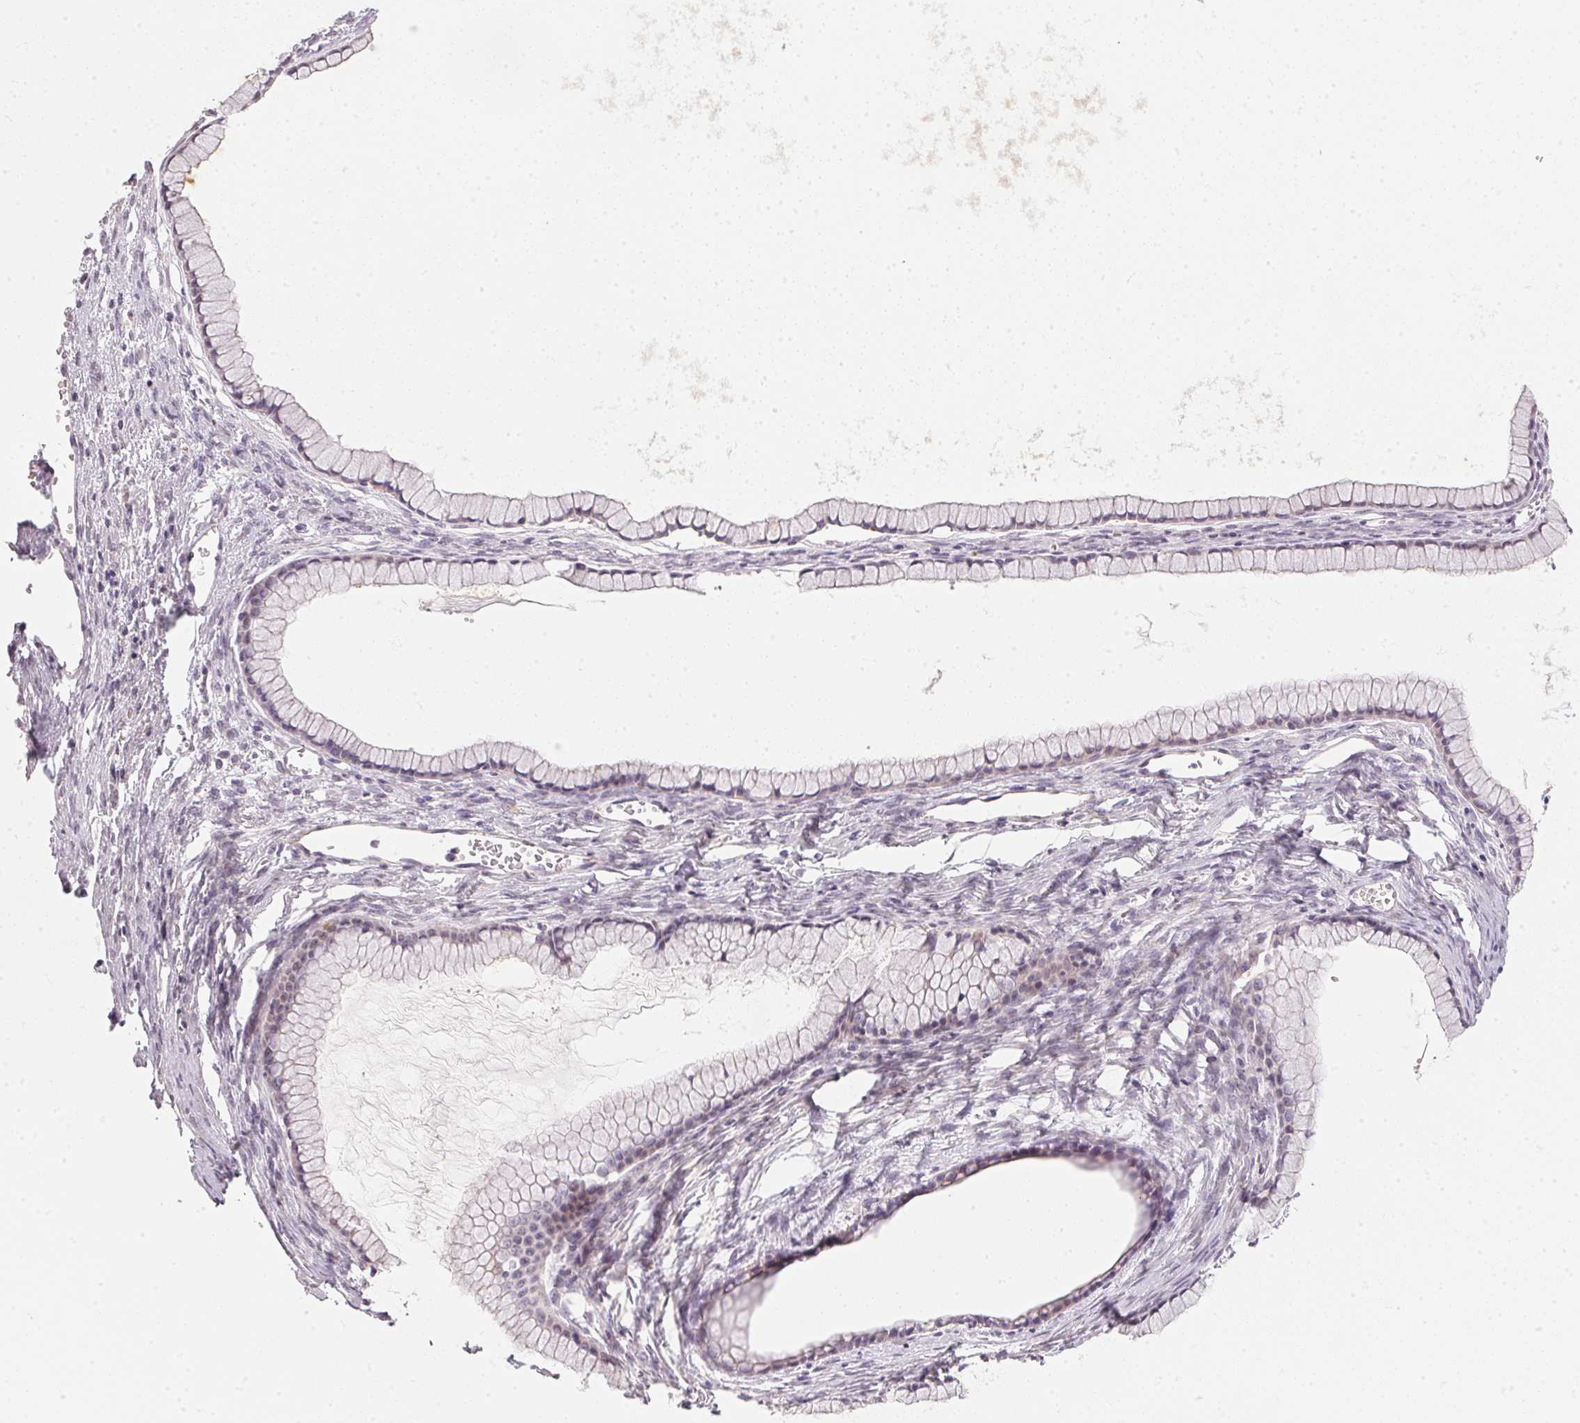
{"staining": {"intensity": "negative", "quantity": "none", "location": "none"}, "tissue": "ovarian cancer", "cell_type": "Tumor cells", "image_type": "cancer", "snomed": [{"axis": "morphology", "description": "Cystadenocarcinoma, mucinous, NOS"}, {"axis": "topography", "description": "Ovary"}], "caption": "Tumor cells show no significant staining in ovarian cancer (mucinous cystadenocarcinoma).", "gene": "GDAP1L1", "patient": {"sex": "female", "age": 41}}